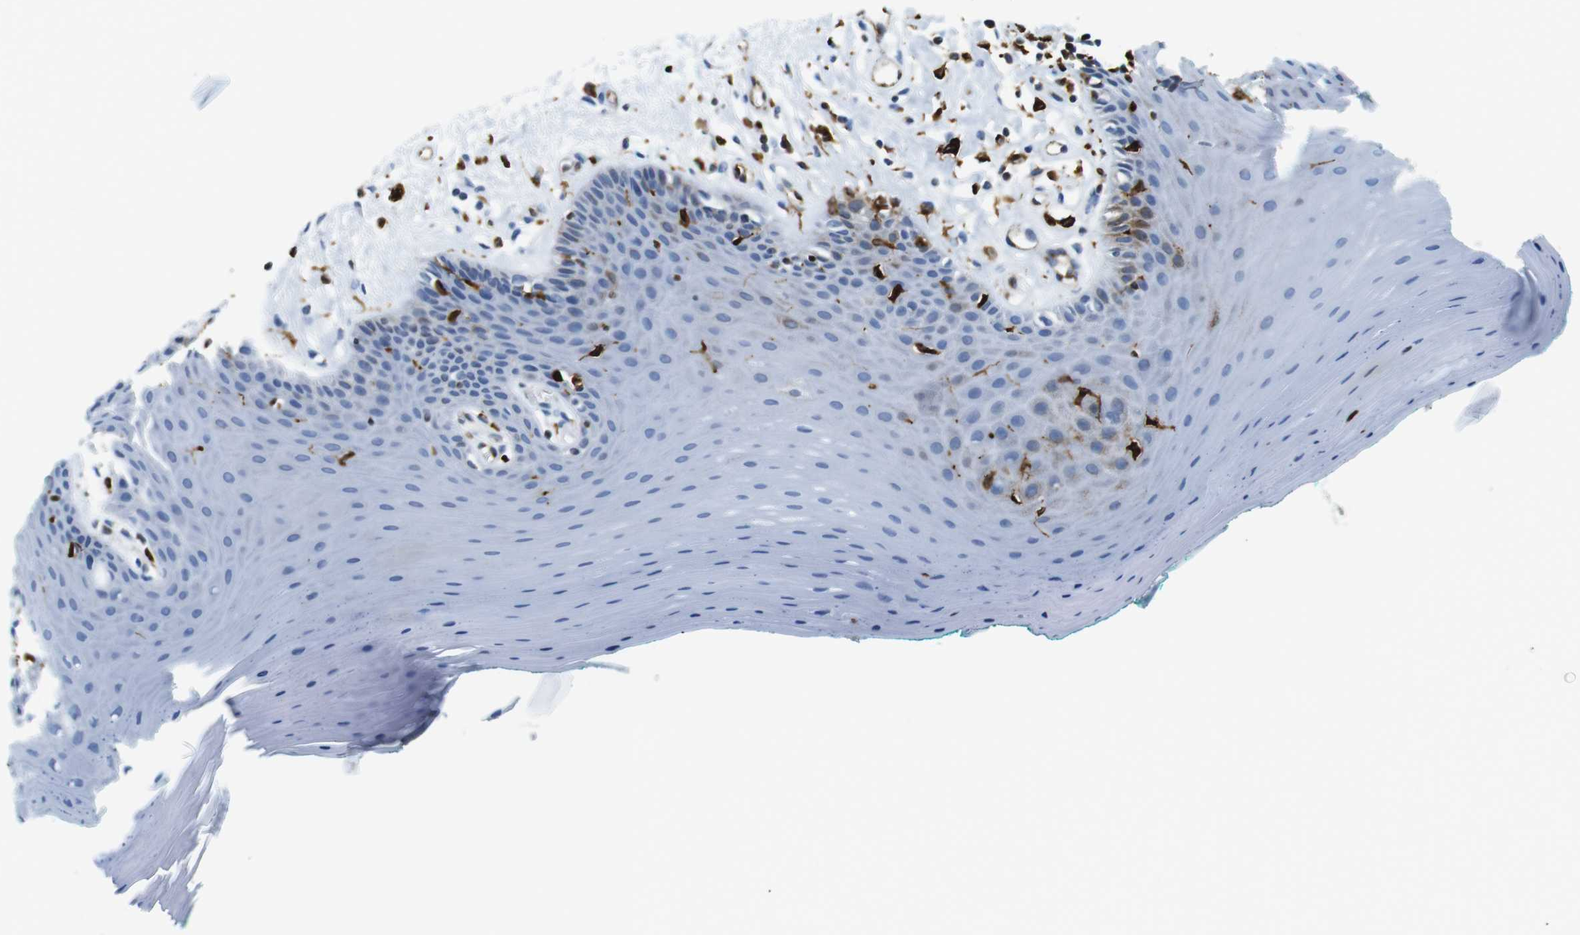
{"staining": {"intensity": "negative", "quantity": "none", "location": "none"}, "tissue": "oral mucosa", "cell_type": "Squamous epithelial cells", "image_type": "normal", "snomed": [{"axis": "morphology", "description": "Normal tissue, NOS"}, {"axis": "topography", "description": "Skeletal muscle"}, {"axis": "topography", "description": "Oral tissue"}], "caption": "Oral mucosa stained for a protein using immunohistochemistry reveals no positivity squamous epithelial cells.", "gene": "CIITA", "patient": {"sex": "male", "age": 58}}